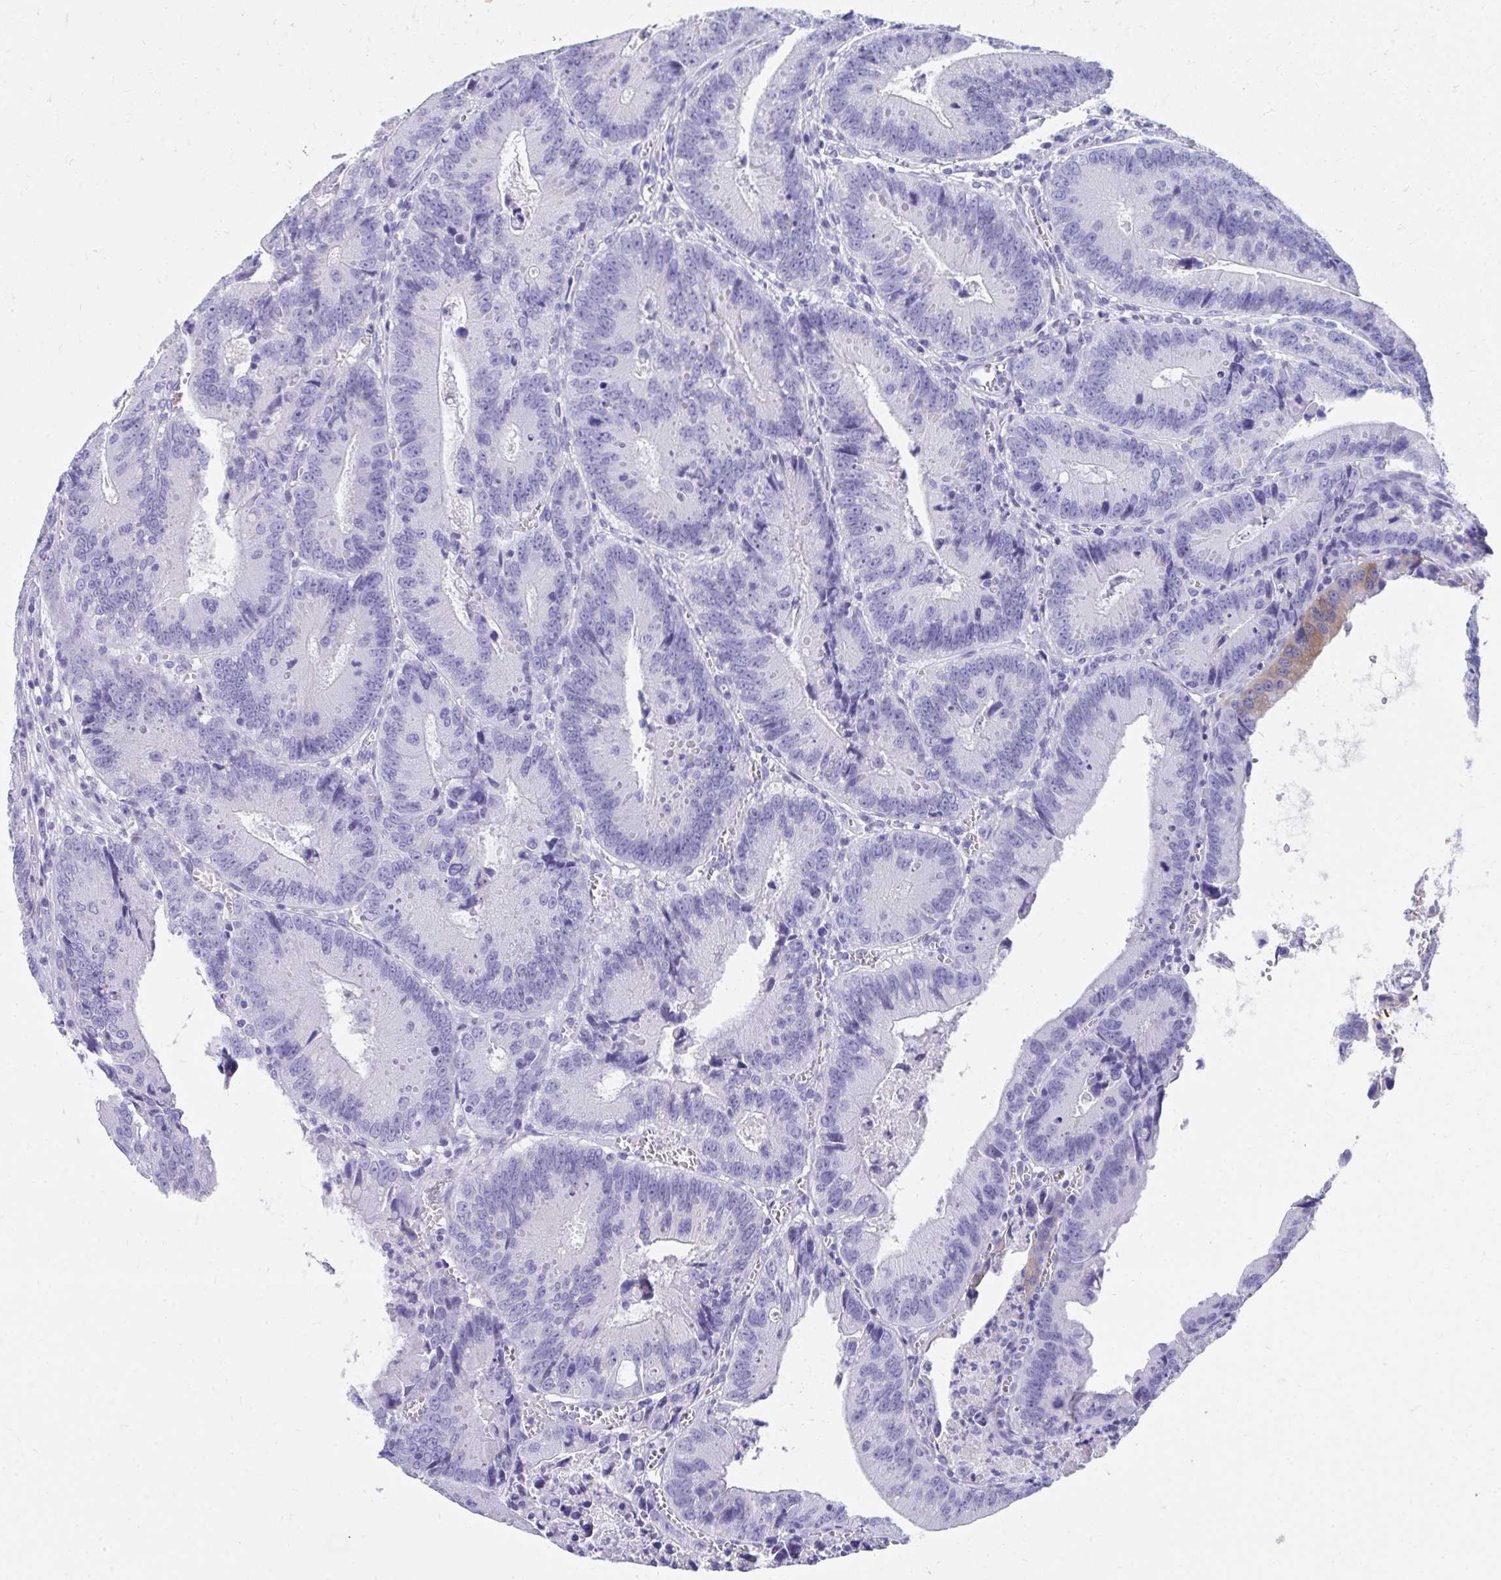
{"staining": {"intensity": "negative", "quantity": "none", "location": "none"}, "tissue": "colorectal cancer", "cell_type": "Tumor cells", "image_type": "cancer", "snomed": [{"axis": "morphology", "description": "Adenocarcinoma, NOS"}, {"axis": "topography", "description": "Rectum"}], "caption": "An image of colorectal cancer stained for a protein demonstrates no brown staining in tumor cells. The staining was performed using DAB (3,3'-diaminobenzidine) to visualize the protein expression in brown, while the nuclei were stained in blue with hematoxylin (Magnification: 20x).", "gene": "SEC14L3", "patient": {"sex": "female", "age": 81}}